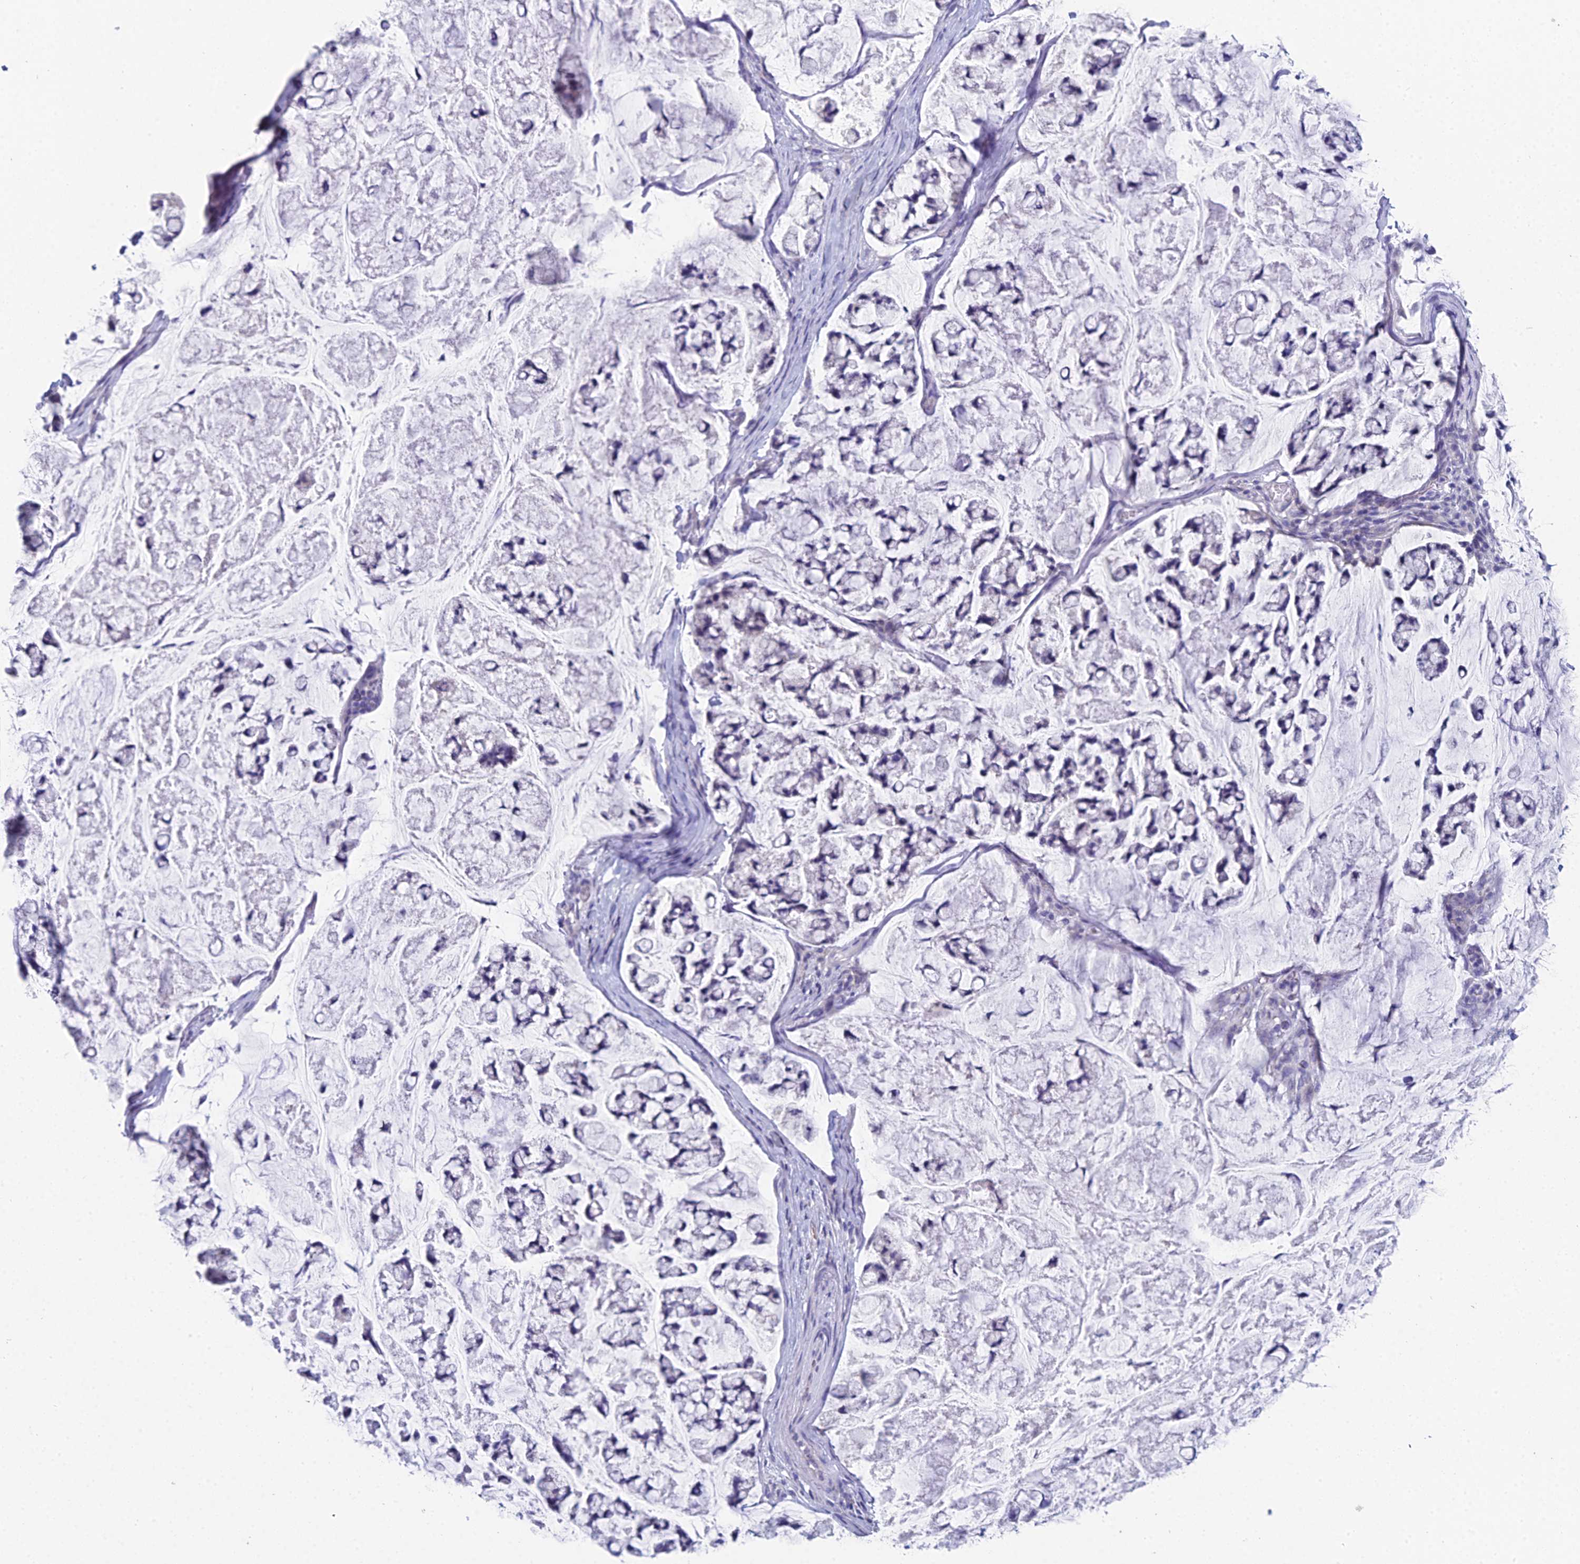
{"staining": {"intensity": "negative", "quantity": "none", "location": "none"}, "tissue": "stomach cancer", "cell_type": "Tumor cells", "image_type": "cancer", "snomed": [{"axis": "morphology", "description": "Adenocarcinoma, NOS"}, {"axis": "topography", "description": "Stomach, lower"}], "caption": "This micrograph is of stomach cancer (adenocarcinoma) stained with IHC to label a protein in brown with the nuclei are counter-stained blue. There is no expression in tumor cells. The staining was performed using DAB (3,3'-diaminobenzidine) to visualize the protein expression in brown, while the nuclei were stained in blue with hematoxylin (Magnification: 20x).", "gene": "PRR22", "patient": {"sex": "male", "age": 67}}